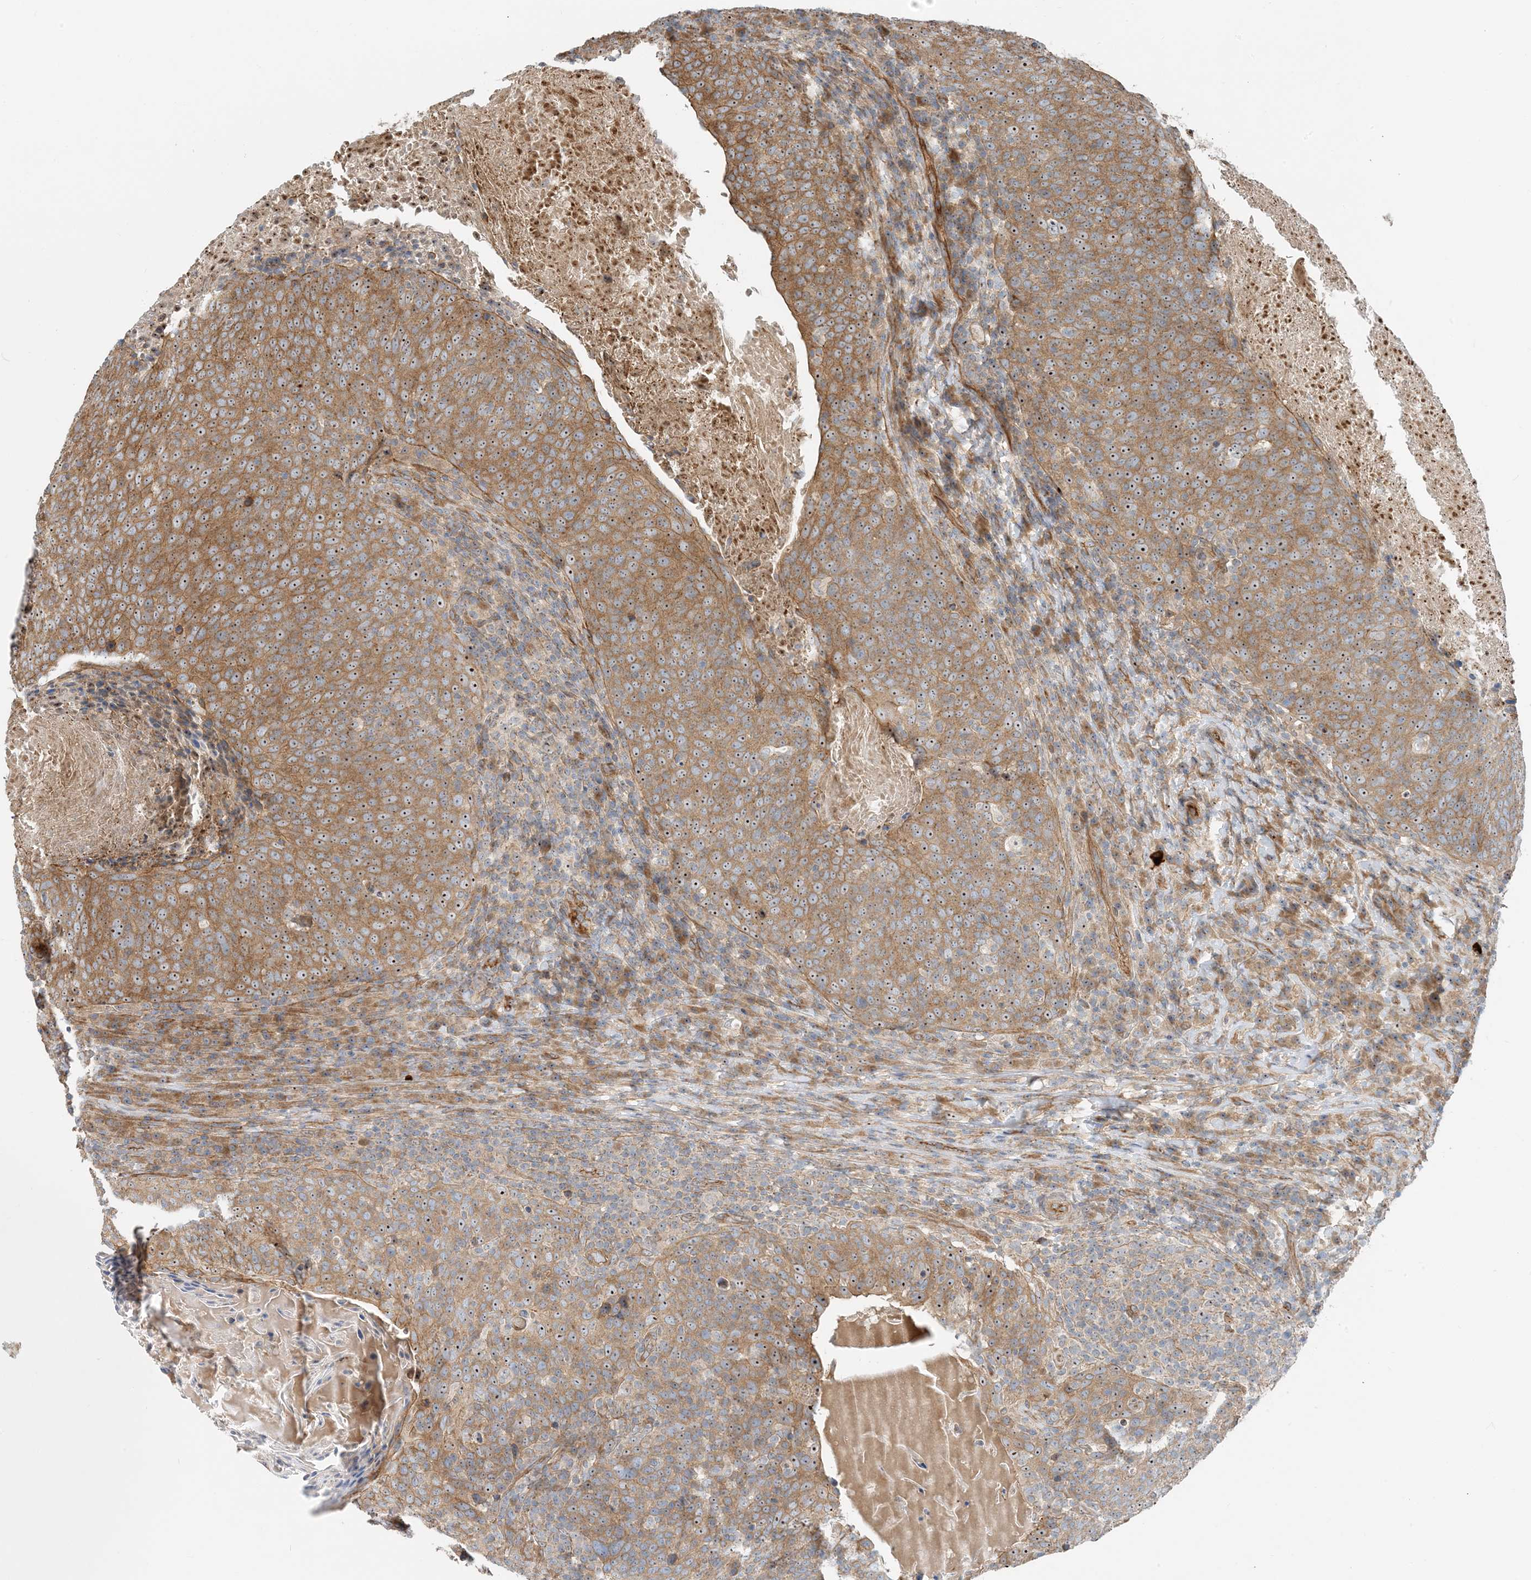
{"staining": {"intensity": "moderate", "quantity": ">75%", "location": "cytoplasmic/membranous,nuclear"}, "tissue": "head and neck cancer", "cell_type": "Tumor cells", "image_type": "cancer", "snomed": [{"axis": "morphology", "description": "Squamous cell carcinoma, NOS"}, {"axis": "morphology", "description": "Squamous cell carcinoma, metastatic, NOS"}, {"axis": "topography", "description": "Lymph node"}, {"axis": "topography", "description": "Head-Neck"}], "caption": "The immunohistochemical stain highlights moderate cytoplasmic/membranous and nuclear expression in tumor cells of head and neck metastatic squamous cell carcinoma tissue.", "gene": "MYL5", "patient": {"sex": "male", "age": 62}}